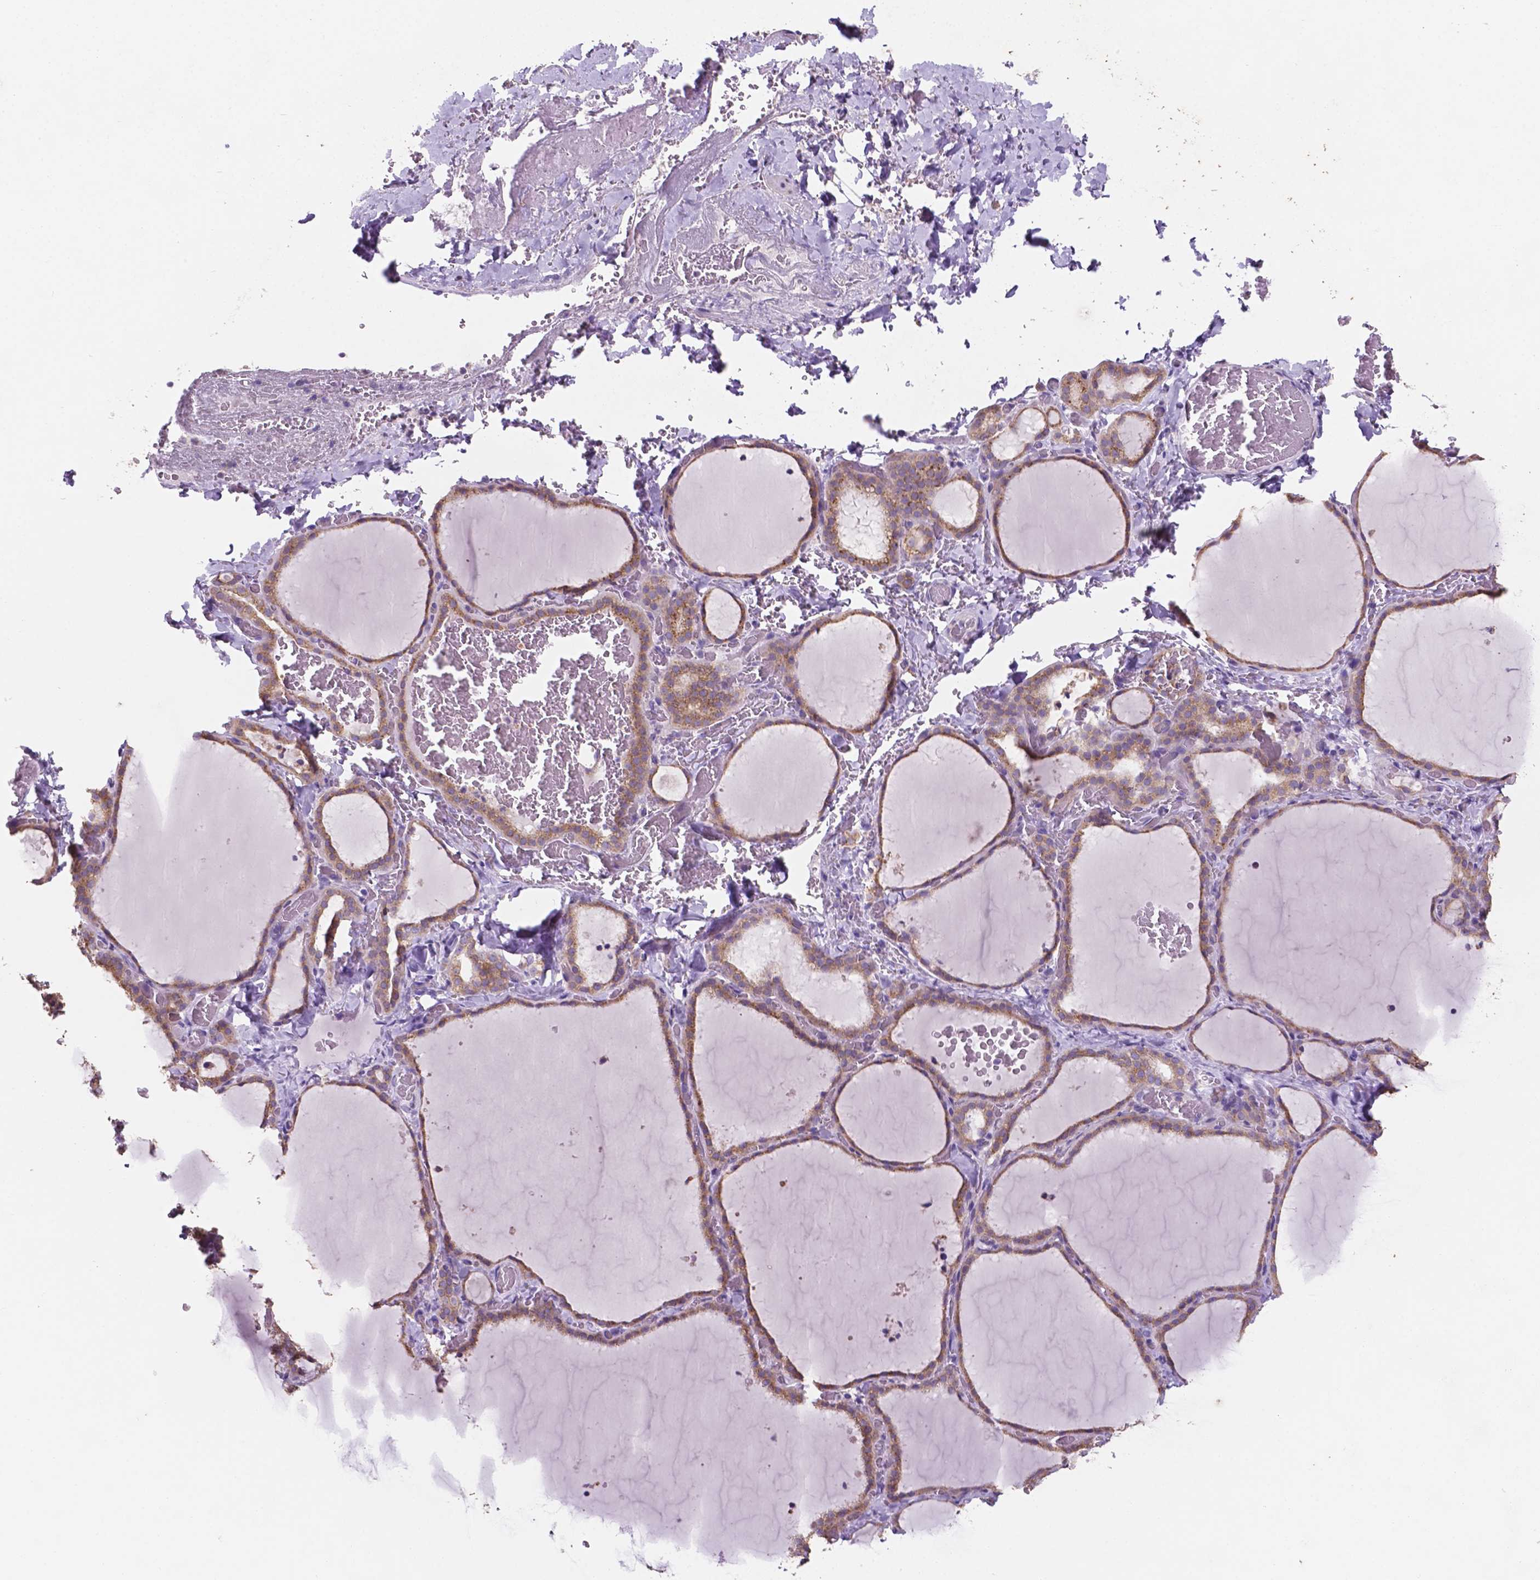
{"staining": {"intensity": "moderate", "quantity": ">75%", "location": "cytoplasmic/membranous"}, "tissue": "thyroid gland", "cell_type": "Glandular cells", "image_type": "normal", "snomed": [{"axis": "morphology", "description": "Normal tissue, NOS"}, {"axis": "topography", "description": "Thyroid gland"}], "caption": "Immunohistochemical staining of benign human thyroid gland reveals moderate cytoplasmic/membranous protein expression in about >75% of glandular cells.", "gene": "MKRN2OS", "patient": {"sex": "female", "age": 22}}